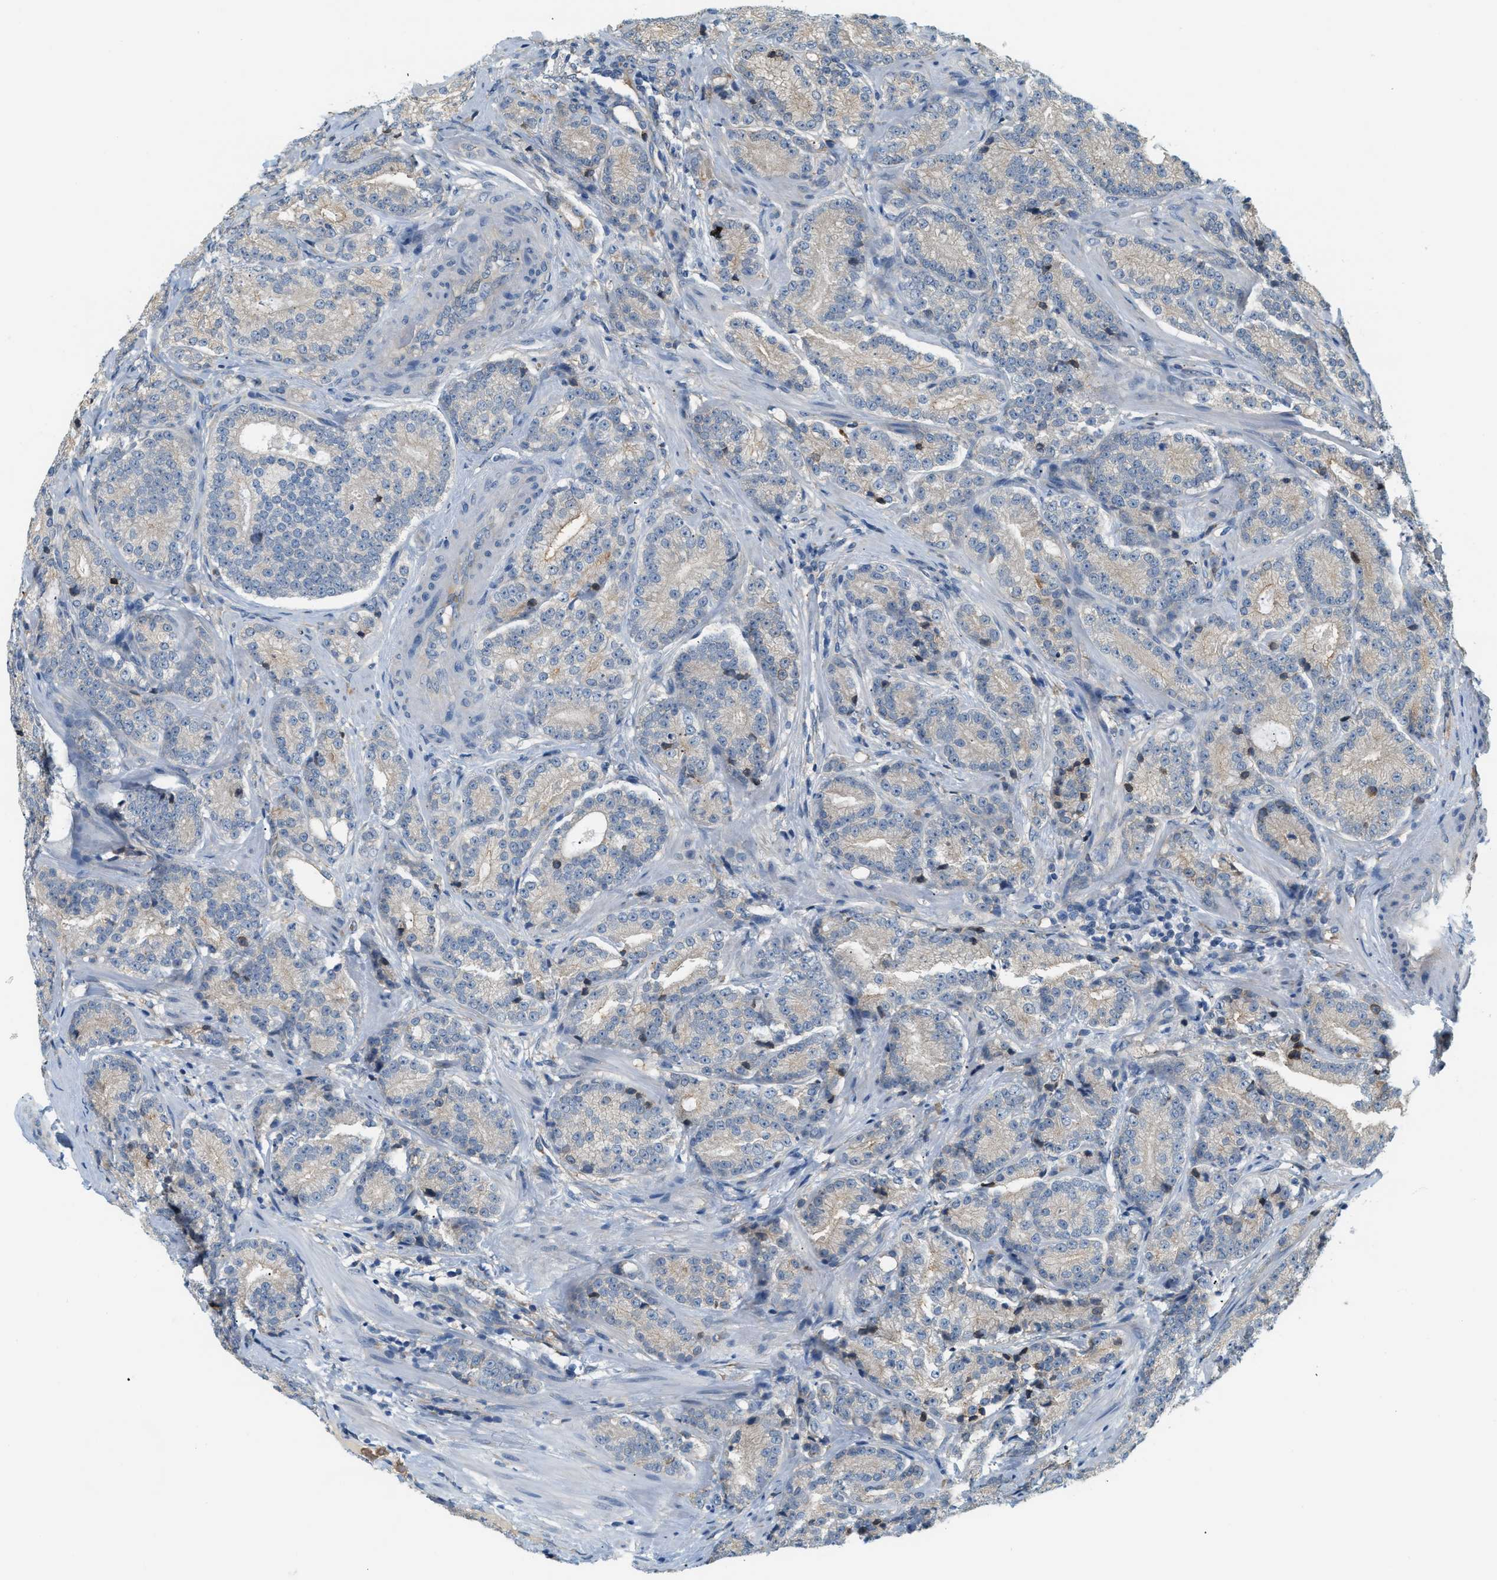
{"staining": {"intensity": "negative", "quantity": "none", "location": "none"}, "tissue": "prostate cancer", "cell_type": "Tumor cells", "image_type": "cancer", "snomed": [{"axis": "morphology", "description": "Adenocarcinoma, High grade"}, {"axis": "topography", "description": "Prostate"}], "caption": "The micrograph reveals no staining of tumor cells in adenocarcinoma (high-grade) (prostate). The staining is performed using DAB (3,3'-diaminobenzidine) brown chromogen with nuclei counter-stained in using hematoxylin.", "gene": "CYTH2", "patient": {"sex": "male", "age": 61}}